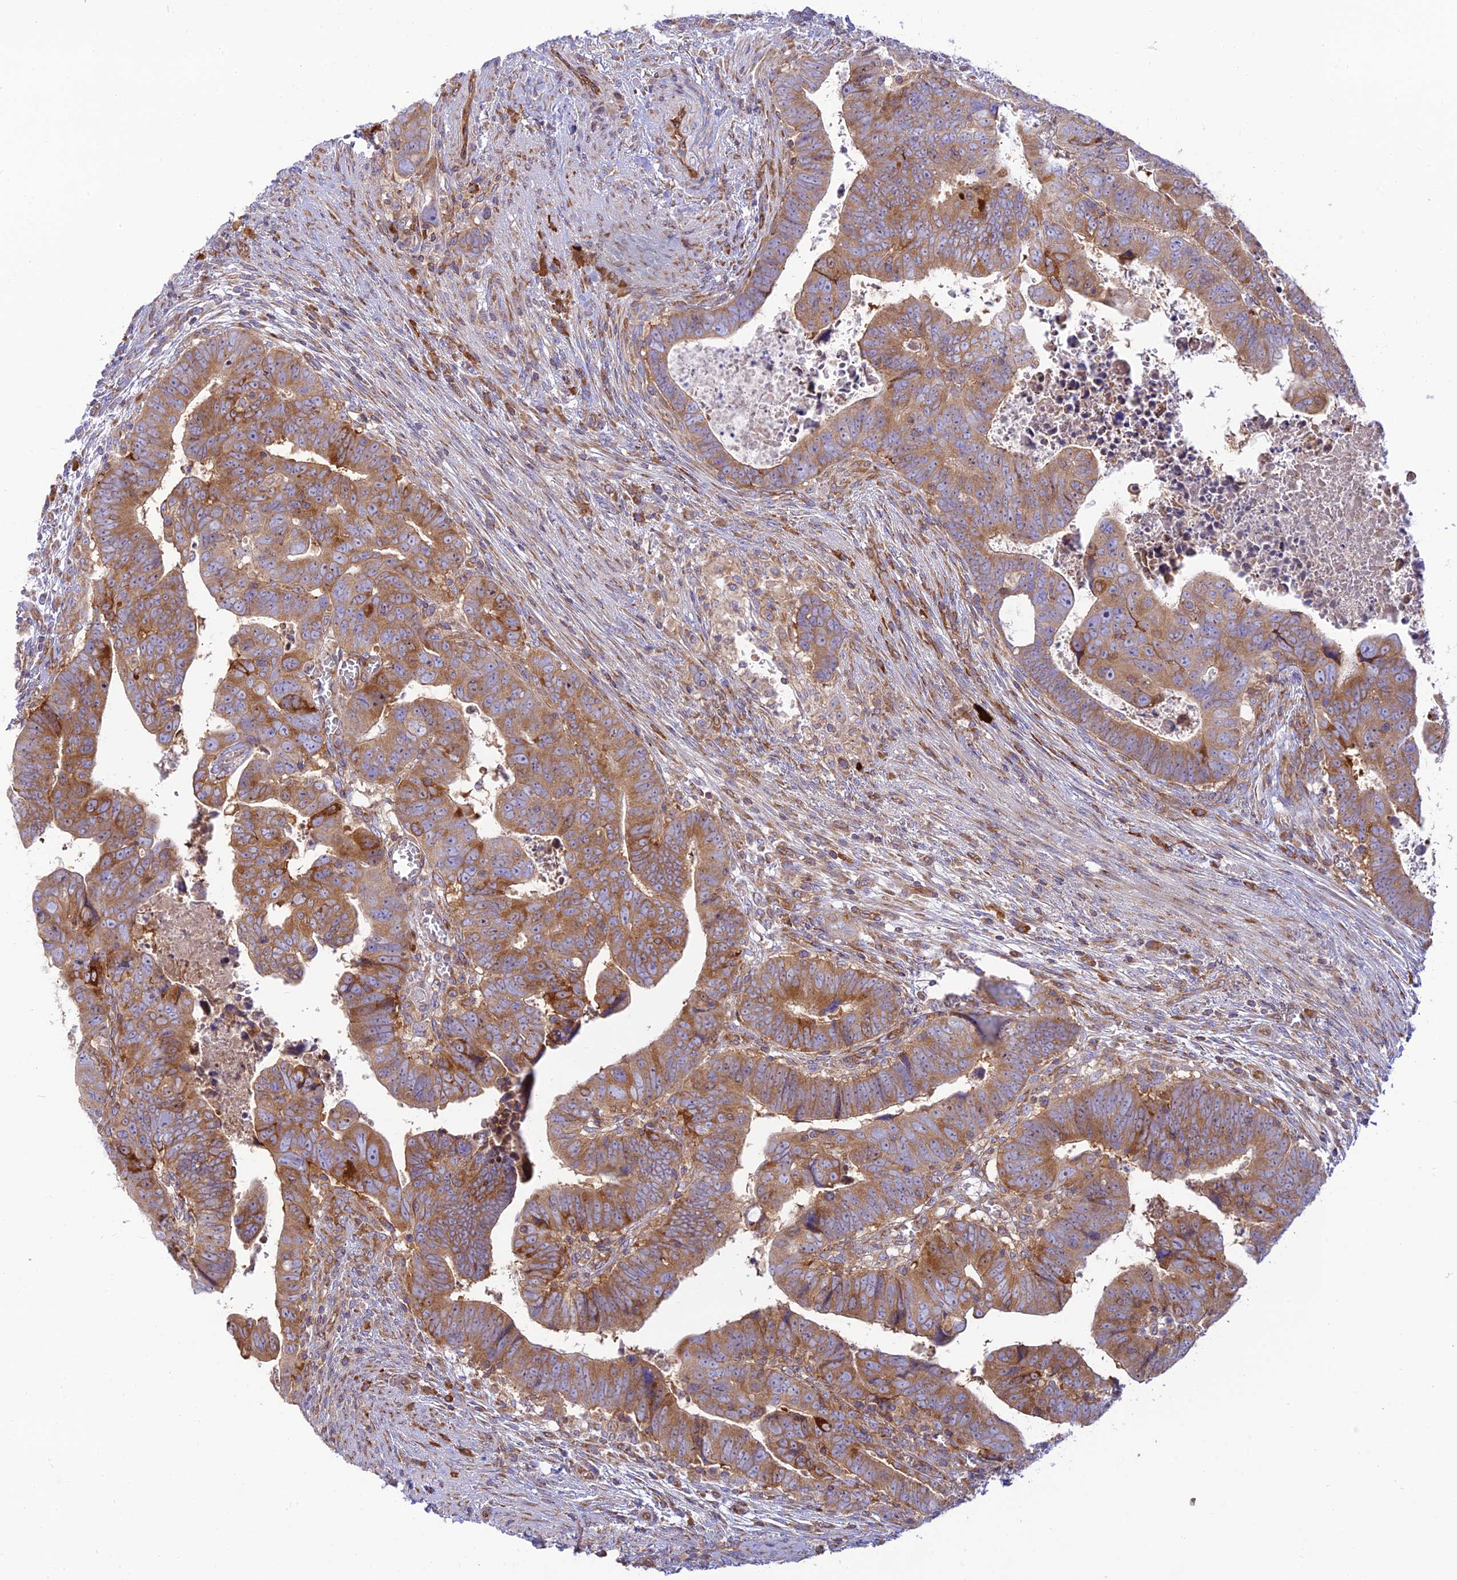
{"staining": {"intensity": "moderate", "quantity": ">75%", "location": "cytoplasmic/membranous"}, "tissue": "colorectal cancer", "cell_type": "Tumor cells", "image_type": "cancer", "snomed": [{"axis": "morphology", "description": "Normal tissue, NOS"}, {"axis": "morphology", "description": "Adenocarcinoma, NOS"}, {"axis": "topography", "description": "Rectum"}], "caption": "There is medium levels of moderate cytoplasmic/membranous expression in tumor cells of colorectal adenocarcinoma, as demonstrated by immunohistochemical staining (brown color).", "gene": "PIMREG", "patient": {"sex": "female", "age": 65}}